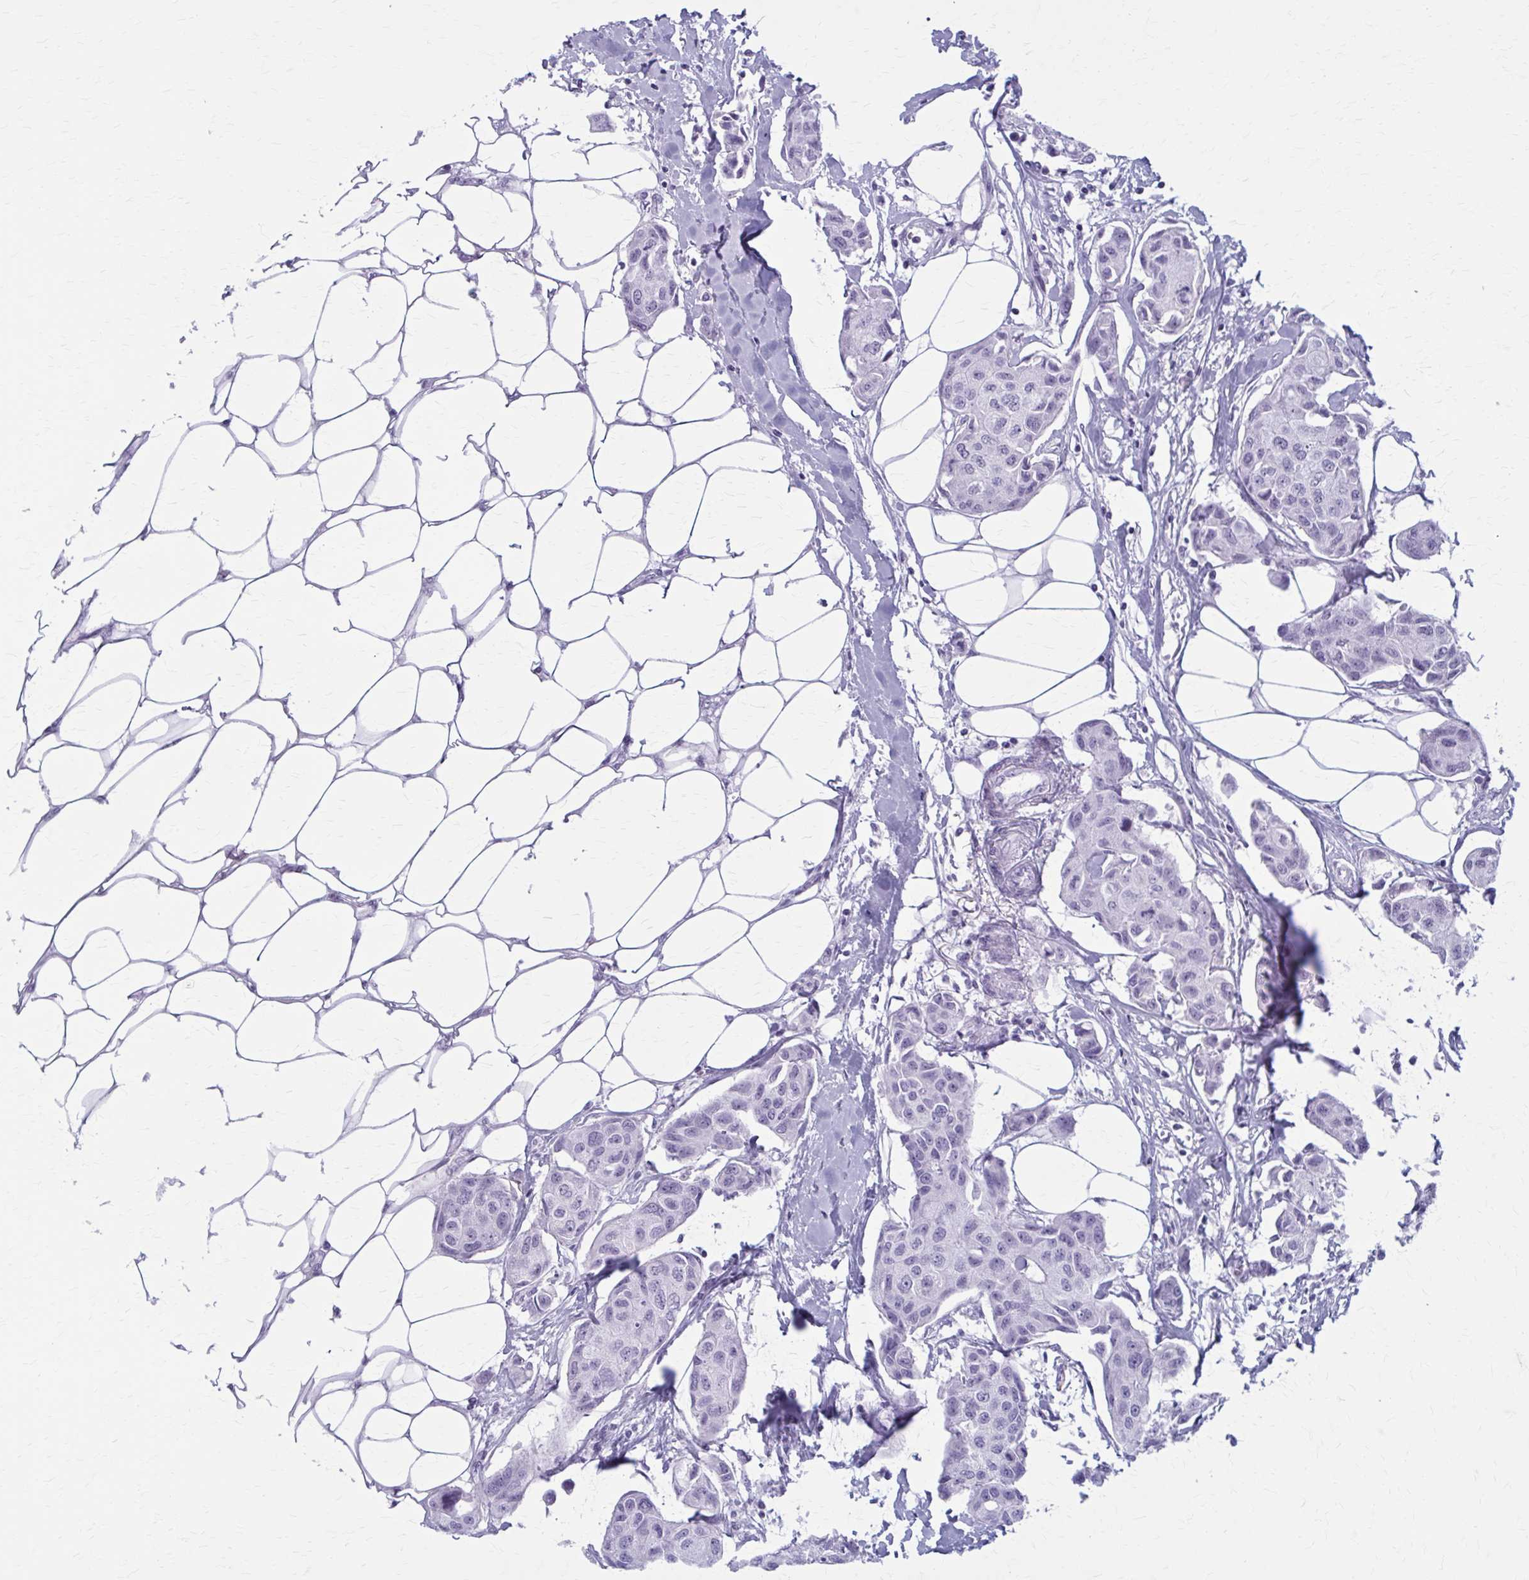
{"staining": {"intensity": "negative", "quantity": "none", "location": "none"}, "tissue": "breast cancer", "cell_type": "Tumor cells", "image_type": "cancer", "snomed": [{"axis": "morphology", "description": "Duct carcinoma"}, {"axis": "topography", "description": "Breast"}, {"axis": "topography", "description": "Lymph node"}], "caption": "Infiltrating ductal carcinoma (breast) stained for a protein using immunohistochemistry exhibits no staining tumor cells.", "gene": "ZDHHC7", "patient": {"sex": "female", "age": 80}}